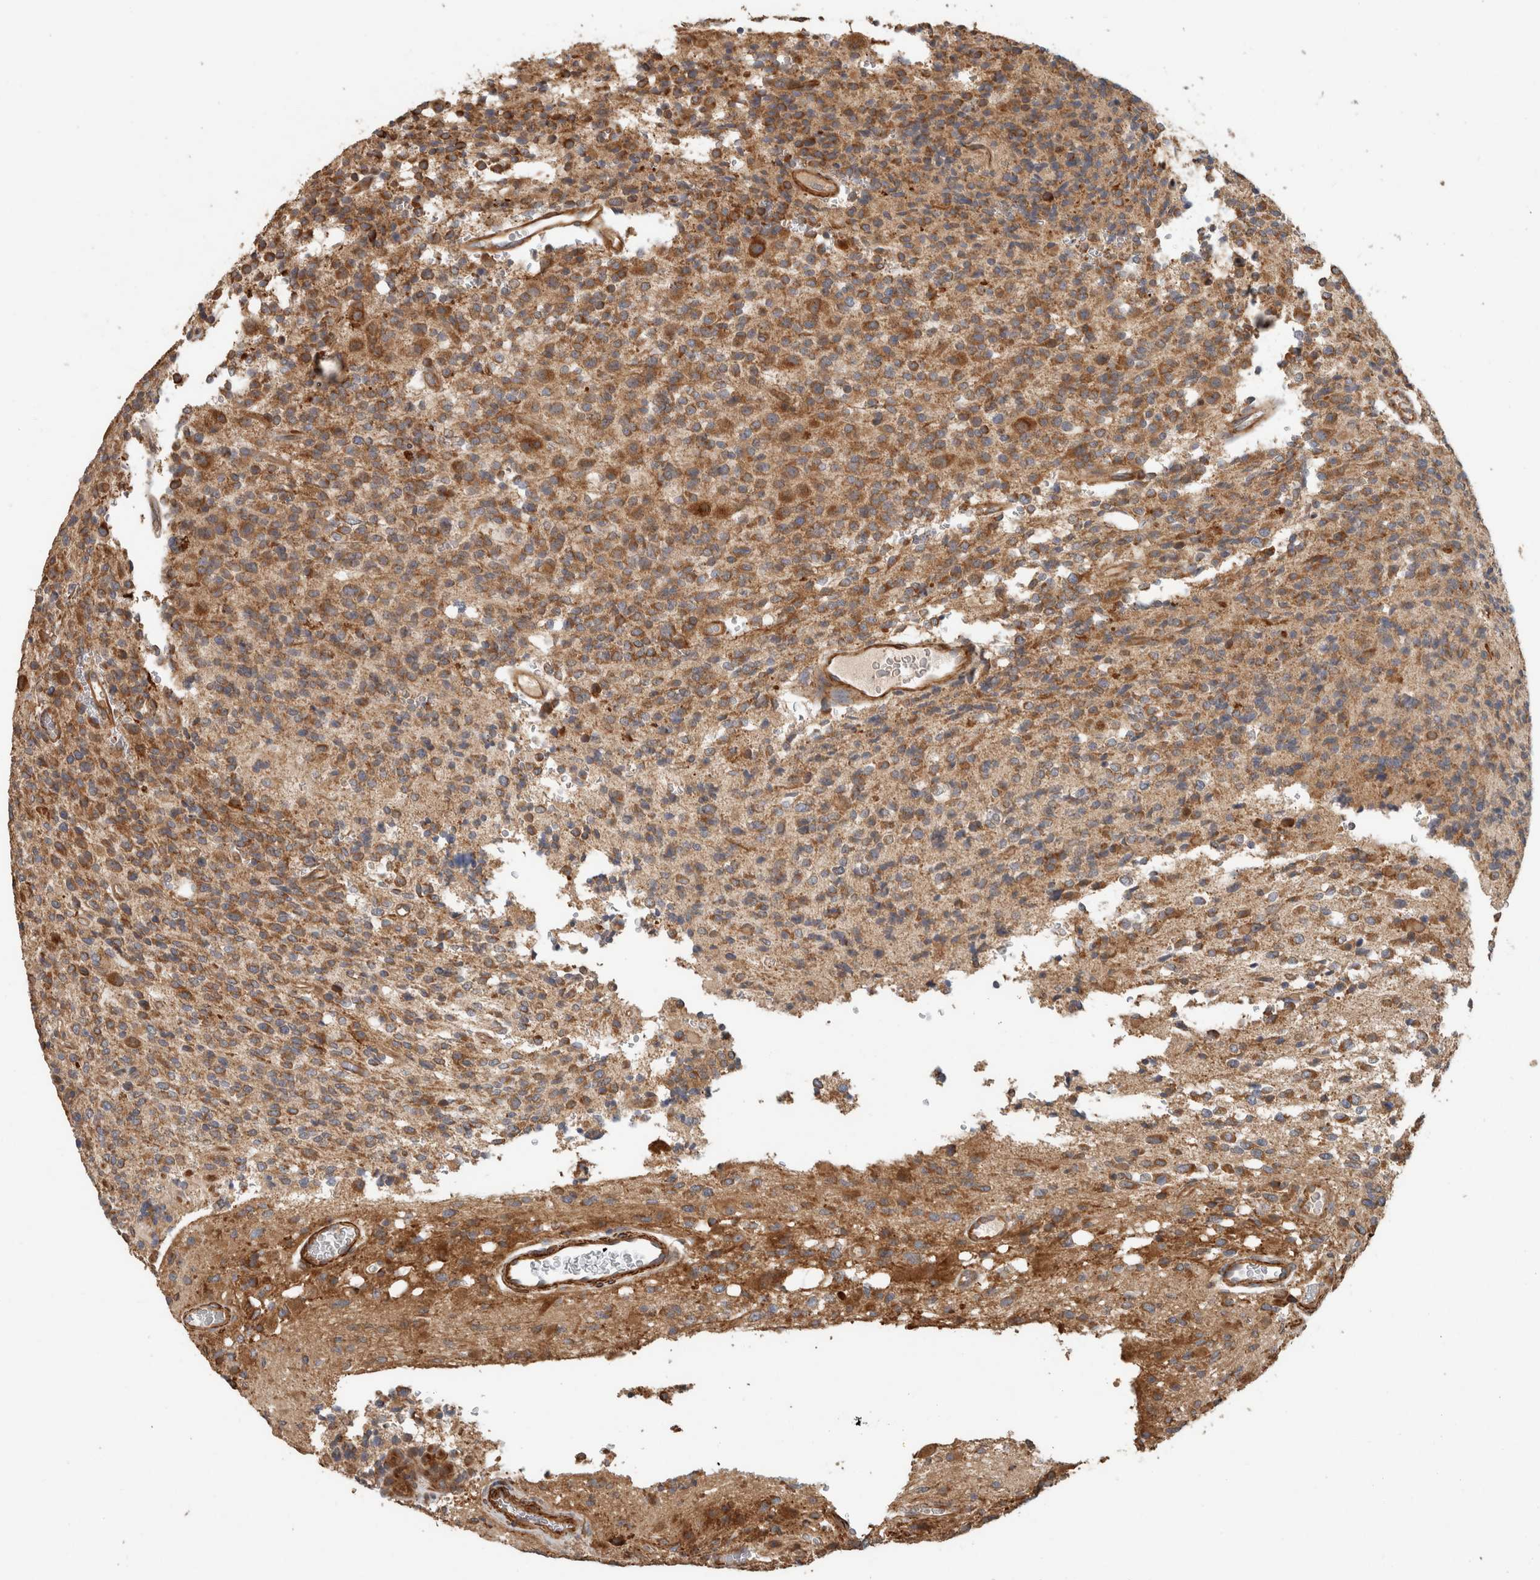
{"staining": {"intensity": "moderate", "quantity": "25%-75%", "location": "cytoplasmic/membranous"}, "tissue": "glioma", "cell_type": "Tumor cells", "image_type": "cancer", "snomed": [{"axis": "morphology", "description": "Glioma, malignant, High grade"}, {"axis": "topography", "description": "Brain"}], "caption": "Glioma stained for a protein (brown) demonstrates moderate cytoplasmic/membranous positive expression in about 25%-75% of tumor cells.", "gene": "SIPA1L2", "patient": {"sex": "male", "age": 34}}